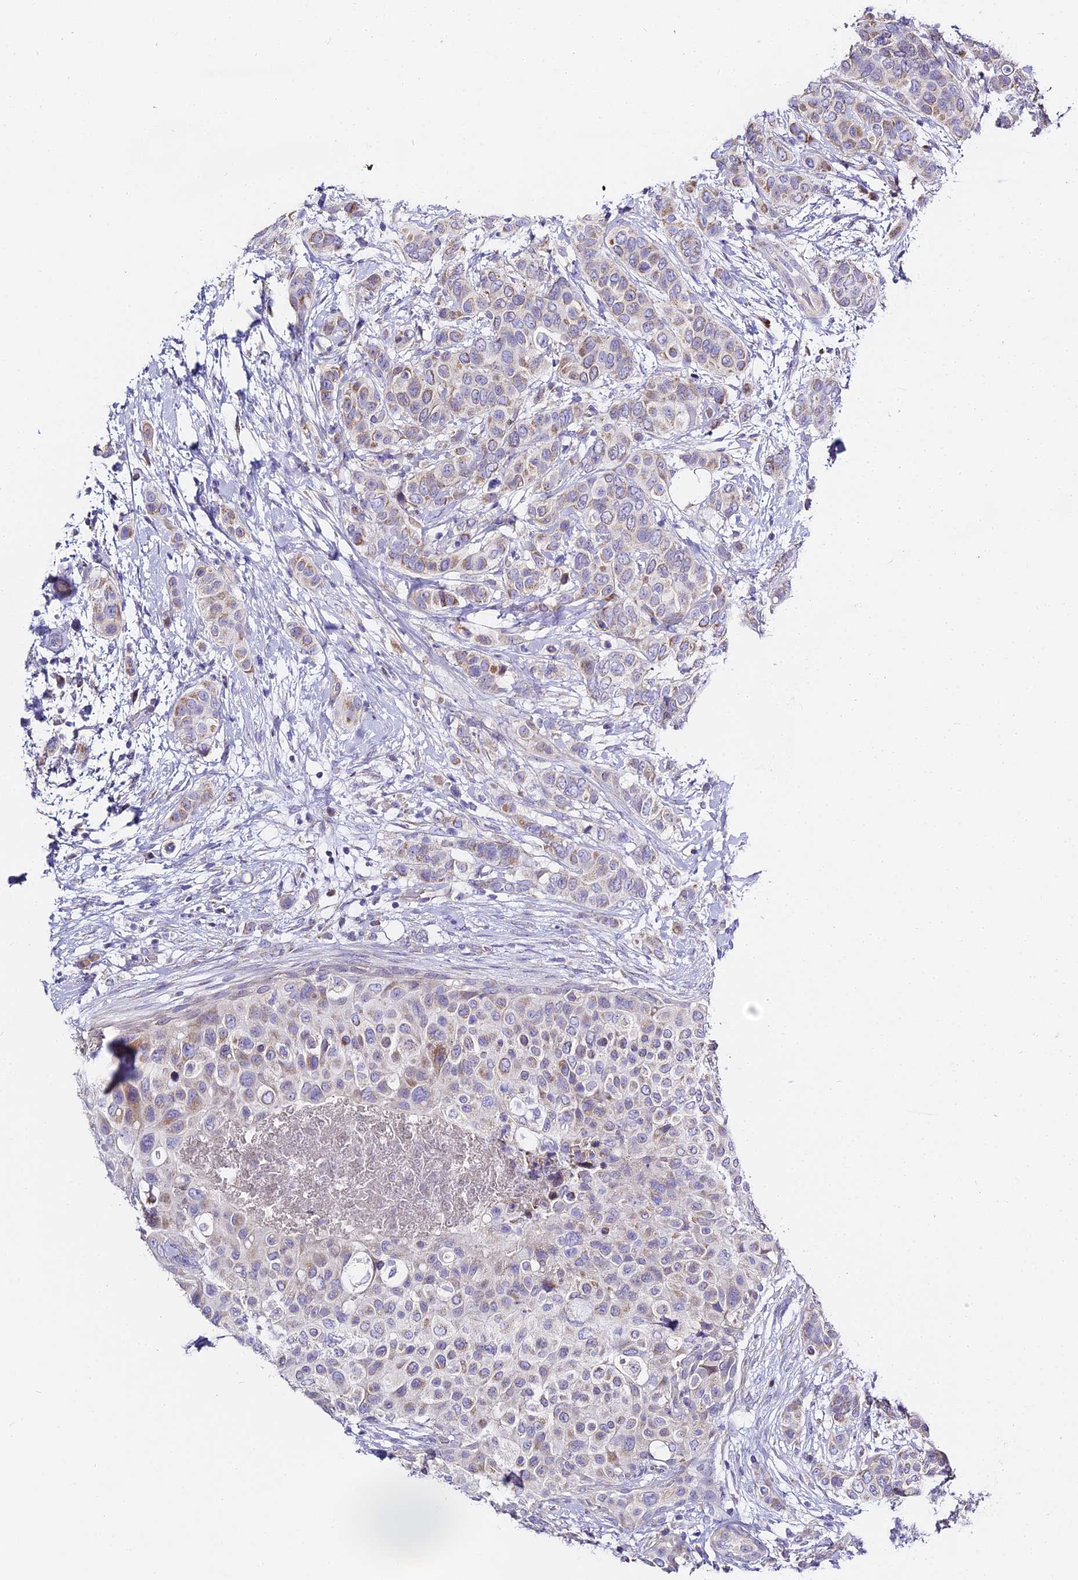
{"staining": {"intensity": "moderate", "quantity": "<25%", "location": "cytoplasmic/membranous"}, "tissue": "breast cancer", "cell_type": "Tumor cells", "image_type": "cancer", "snomed": [{"axis": "morphology", "description": "Lobular carcinoma"}, {"axis": "topography", "description": "Breast"}], "caption": "High-power microscopy captured an immunohistochemistry image of breast cancer, revealing moderate cytoplasmic/membranous positivity in about <25% of tumor cells. (Stains: DAB in brown, nuclei in blue, Microscopy: brightfield microscopy at high magnification).", "gene": "SERP1", "patient": {"sex": "female", "age": 51}}